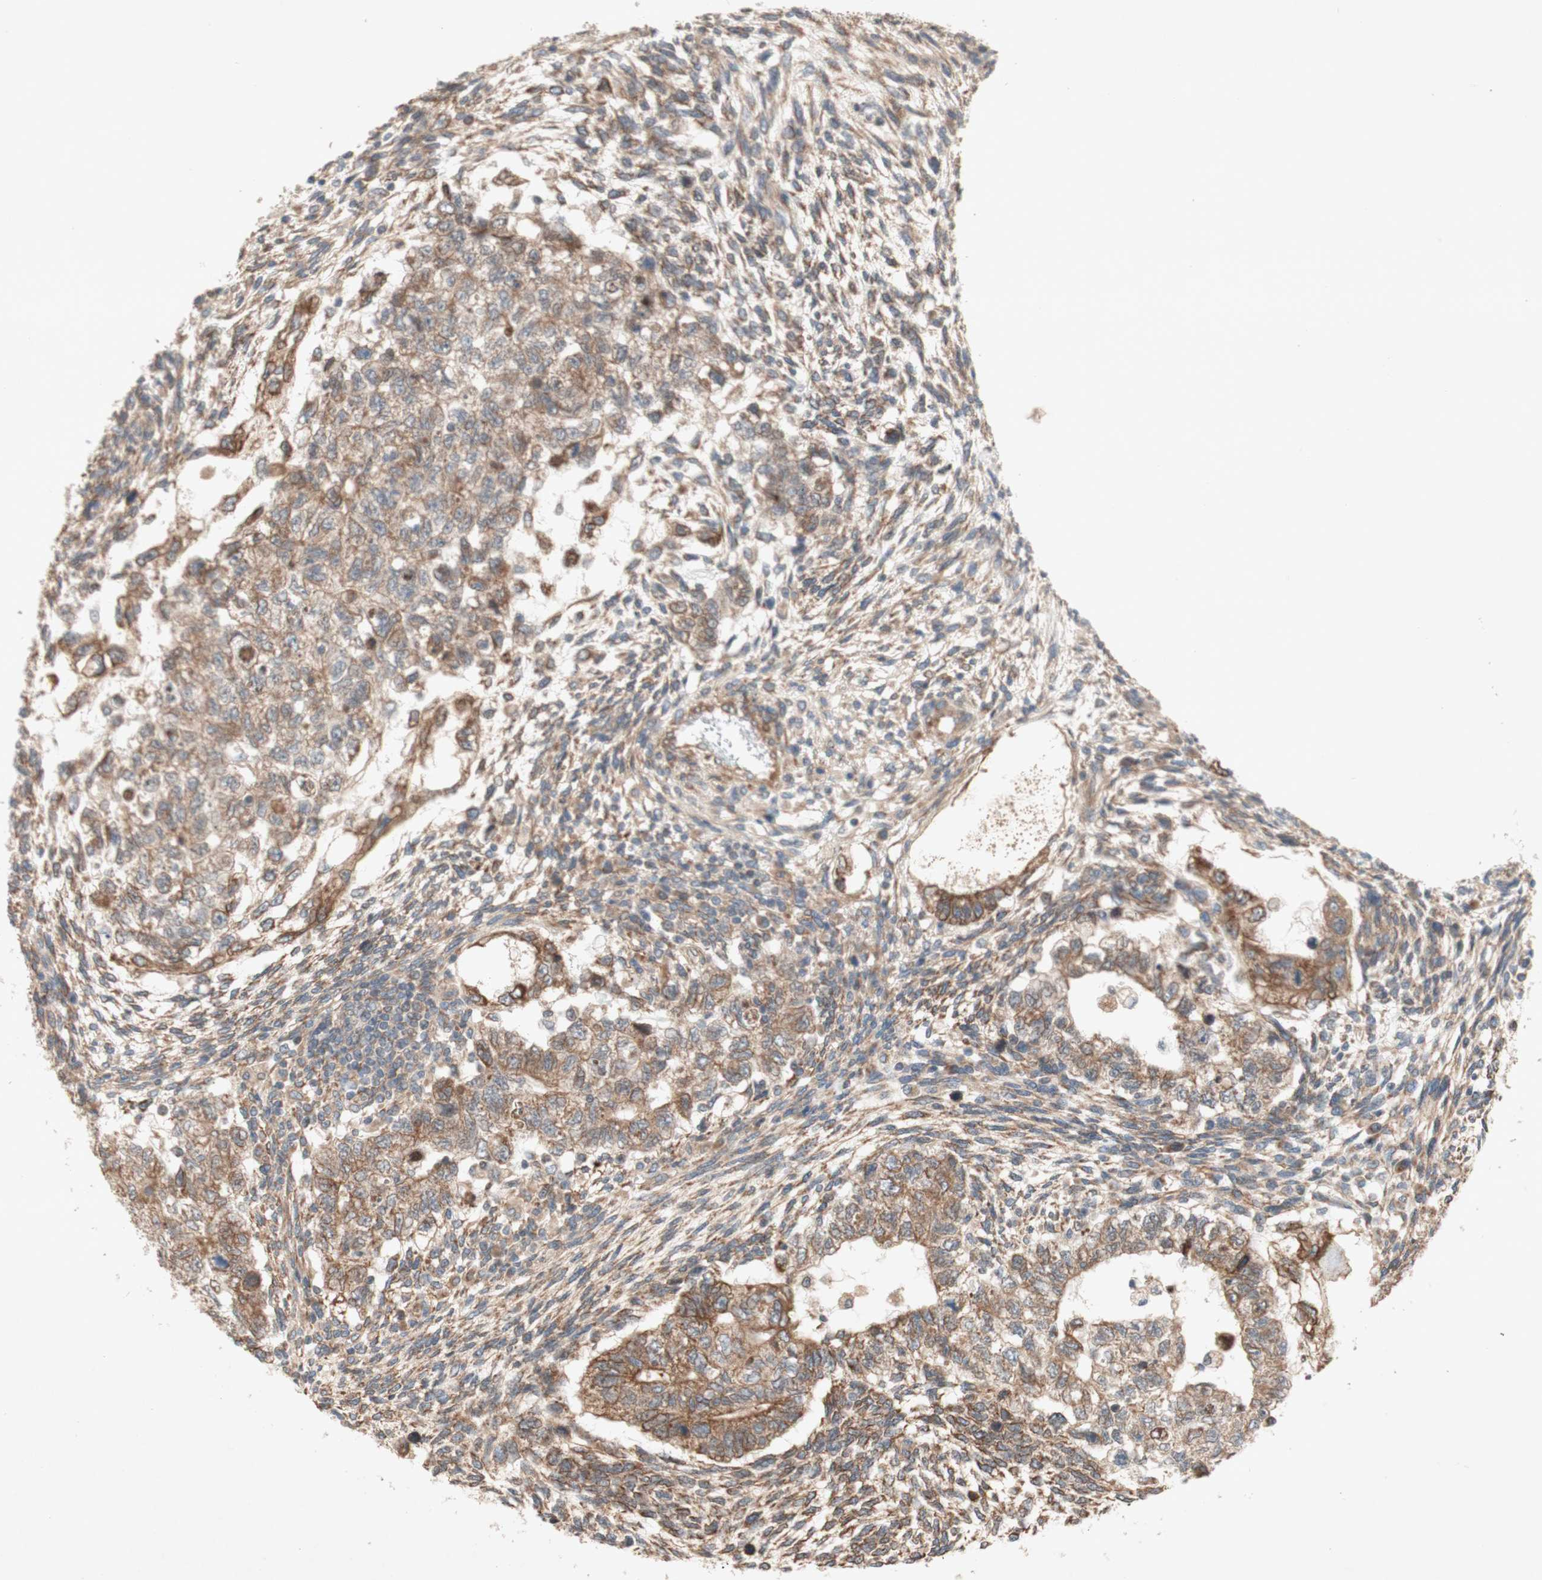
{"staining": {"intensity": "moderate", "quantity": ">75%", "location": "cytoplasmic/membranous"}, "tissue": "testis cancer", "cell_type": "Tumor cells", "image_type": "cancer", "snomed": [{"axis": "morphology", "description": "Normal tissue, NOS"}, {"axis": "morphology", "description": "Carcinoma, Embryonal, NOS"}, {"axis": "topography", "description": "Testis"}], "caption": "Approximately >75% of tumor cells in human embryonal carcinoma (testis) exhibit moderate cytoplasmic/membranous protein expression as visualized by brown immunohistochemical staining.", "gene": "SOCS2", "patient": {"sex": "male", "age": 36}}